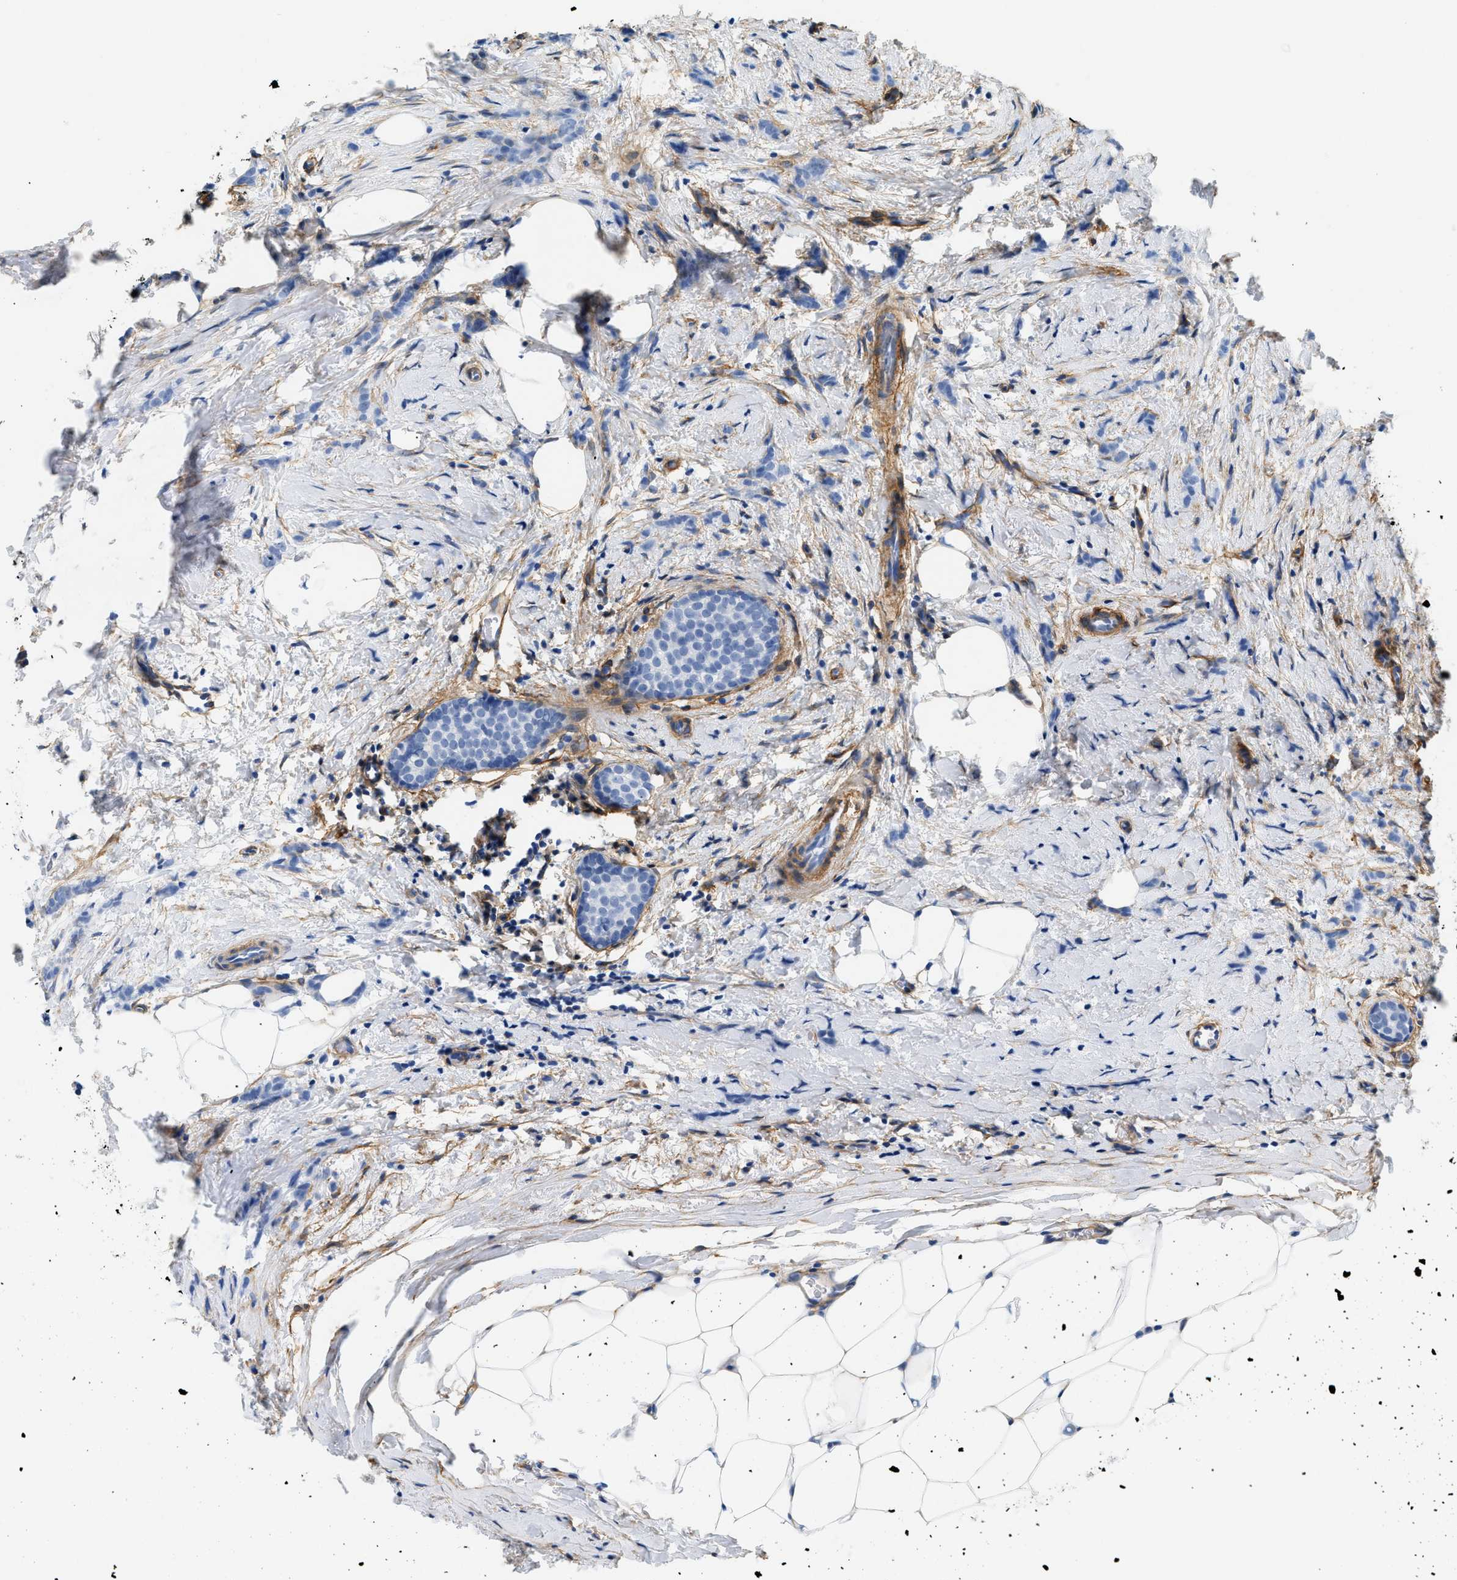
{"staining": {"intensity": "negative", "quantity": "none", "location": "none"}, "tissue": "breast cancer", "cell_type": "Tumor cells", "image_type": "cancer", "snomed": [{"axis": "morphology", "description": "Lobular carcinoma, in situ"}, {"axis": "morphology", "description": "Lobular carcinoma"}, {"axis": "topography", "description": "Breast"}], "caption": "Immunohistochemistry of breast cancer (lobular carcinoma in situ) demonstrates no expression in tumor cells. (Stains: DAB (3,3'-diaminobenzidine) immunohistochemistry (IHC) with hematoxylin counter stain, Microscopy: brightfield microscopy at high magnification).", "gene": "PDGFRB", "patient": {"sex": "female", "age": 41}}